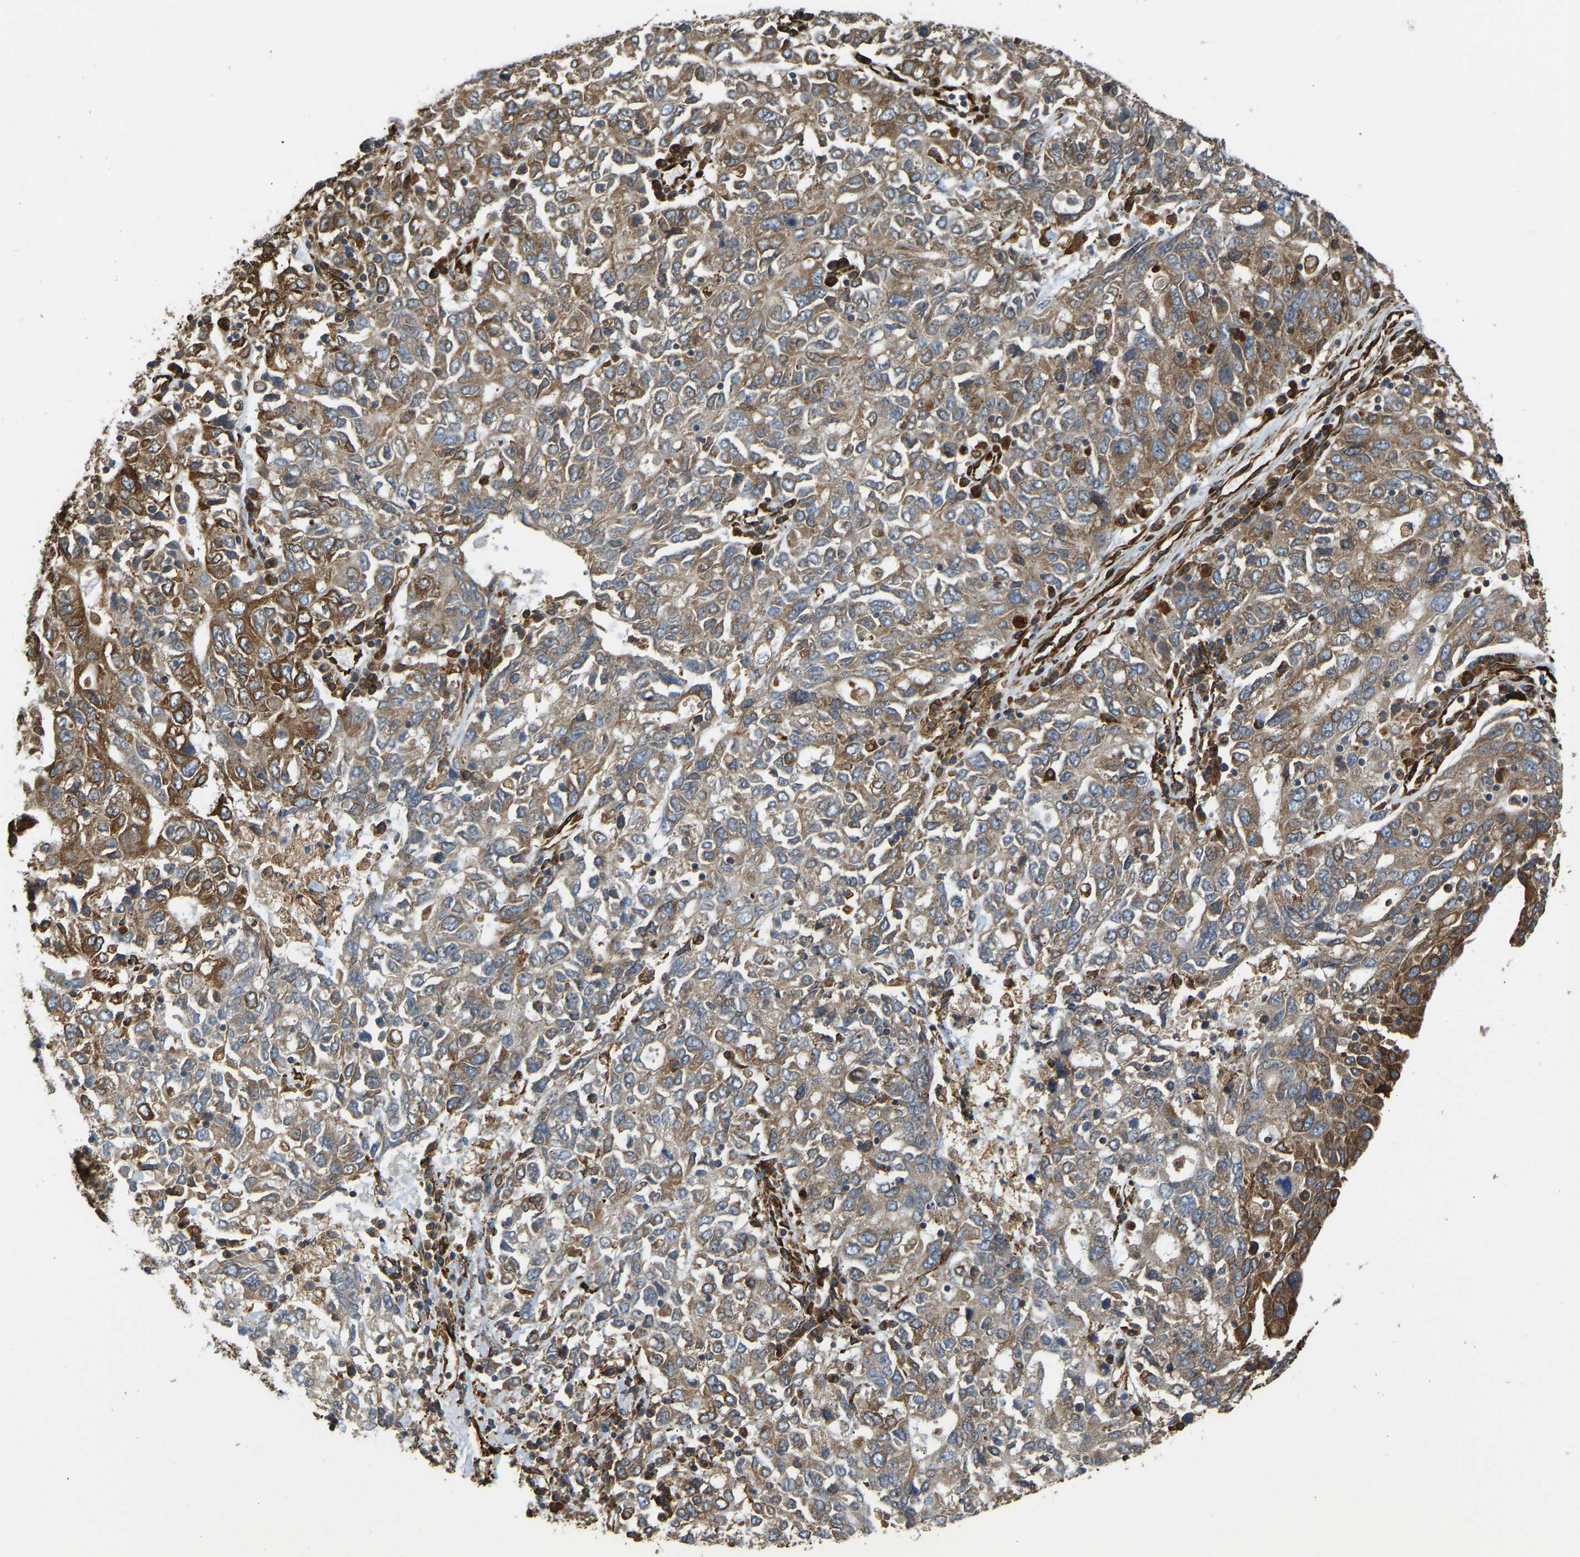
{"staining": {"intensity": "moderate", "quantity": ">75%", "location": "cytoplasmic/membranous"}, "tissue": "ovarian cancer", "cell_type": "Tumor cells", "image_type": "cancer", "snomed": [{"axis": "morphology", "description": "Carcinoma, endometroid"}, {"axis": "topography", "description": "Ovary"}], "caption": "This is a micrograph of immunohistochemistry (IHC) staining of ovarian cancer, which shows moderate staining in the cytoplasmic/membranous of tumor cells.", "gene": "BEX3", "patient": {"sex": "female", "age": 62}}